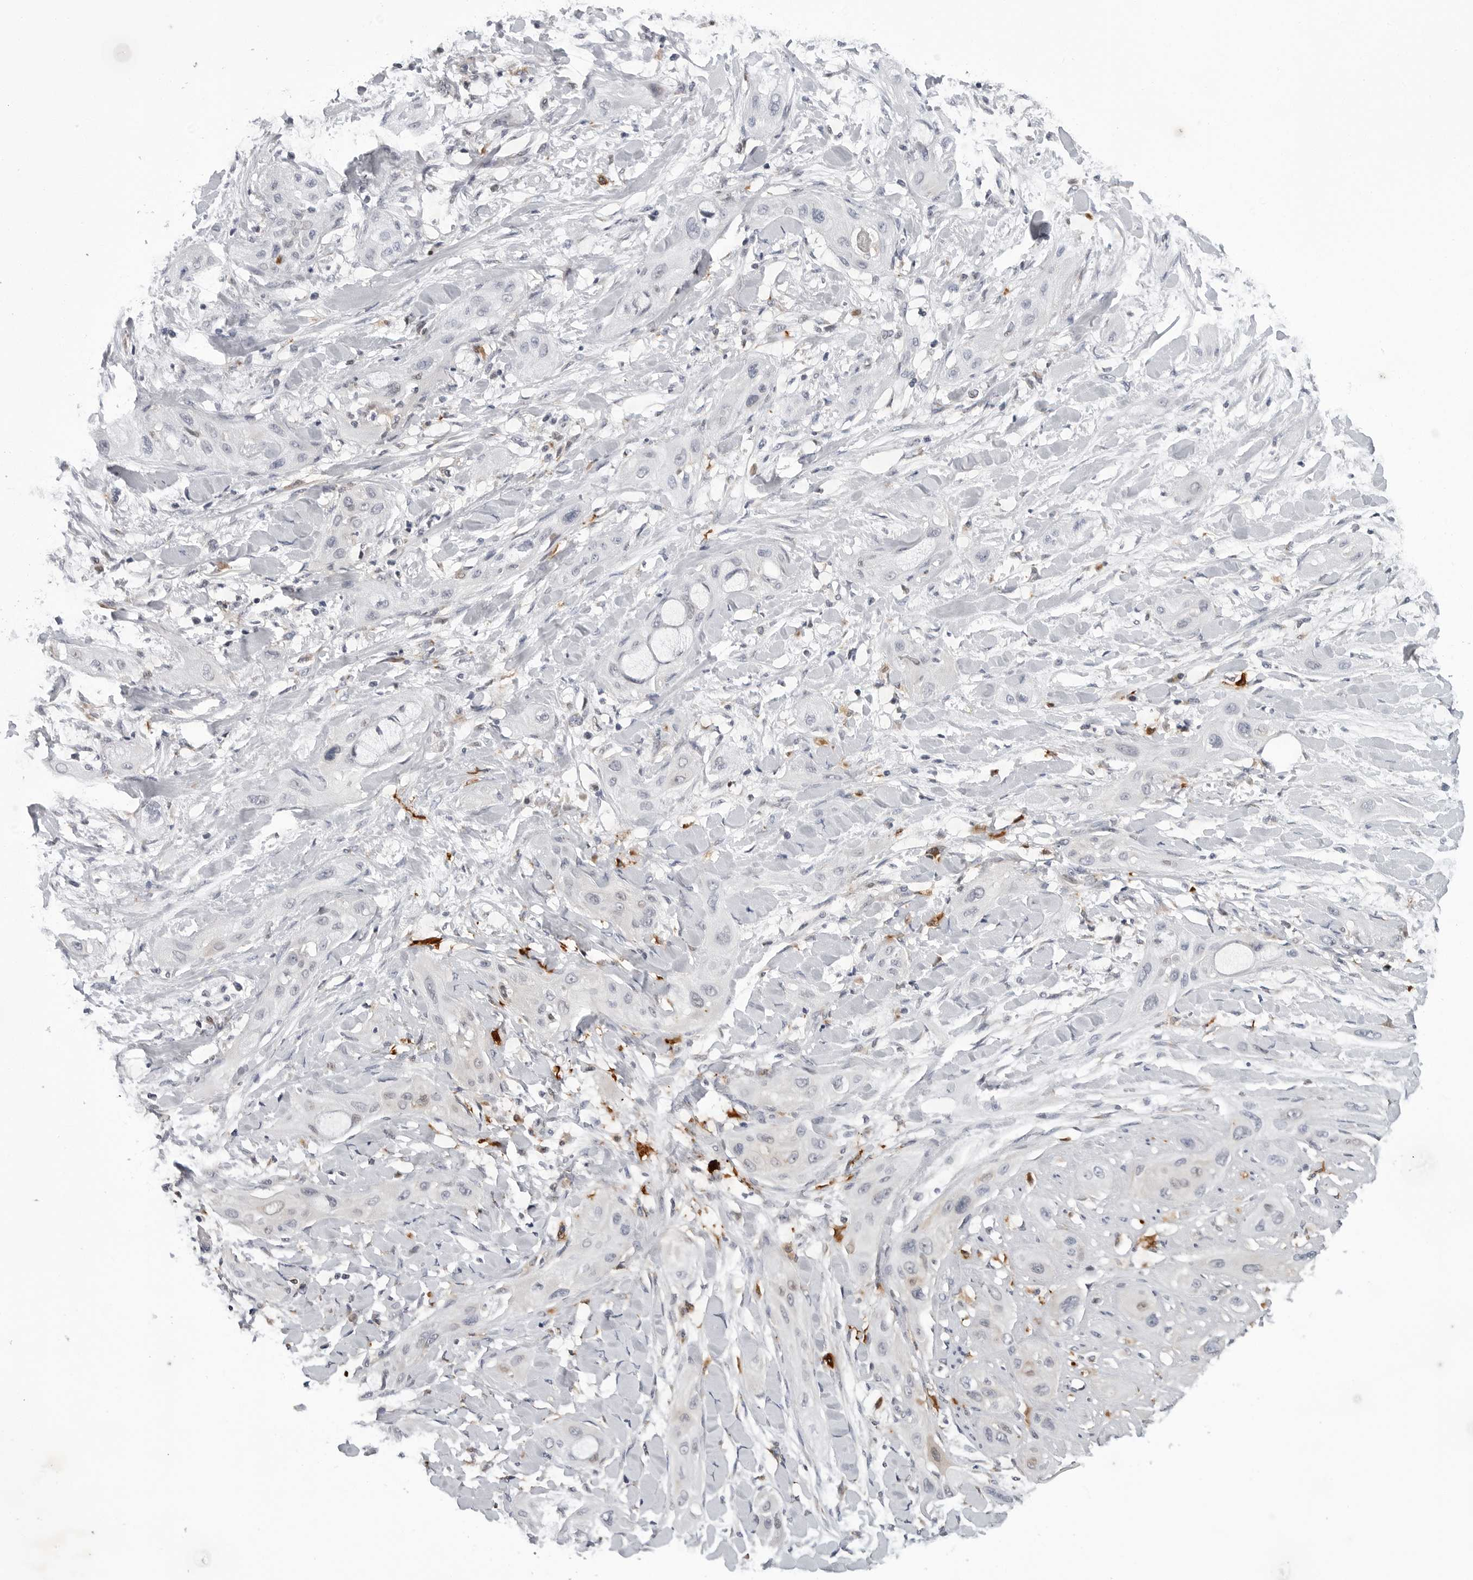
{"staining": {"intensity": "negative", "quantity": "none", "location": "none"}, "tissue": "lung cancer", "cell_type": "Tumor cells", "image_type": "cancer", "snomed": [{"axis": "morphology", "description": "Squamous cell carcinoma, NOS"}, {"axis": "topography", "description": "Lung"}], "caption": "The histopathology image exhibits no significant positivity in tumor cells of lung cancer. The staining was performed using DAB (3,3'-diaminobenzidine) to visualize the protein expression in brown, while the nuclei were stained in blue with hematoxylin (Magnification: 20x).", "gene": "CDK20", "patient": {"sex": "female", "age": 47}}